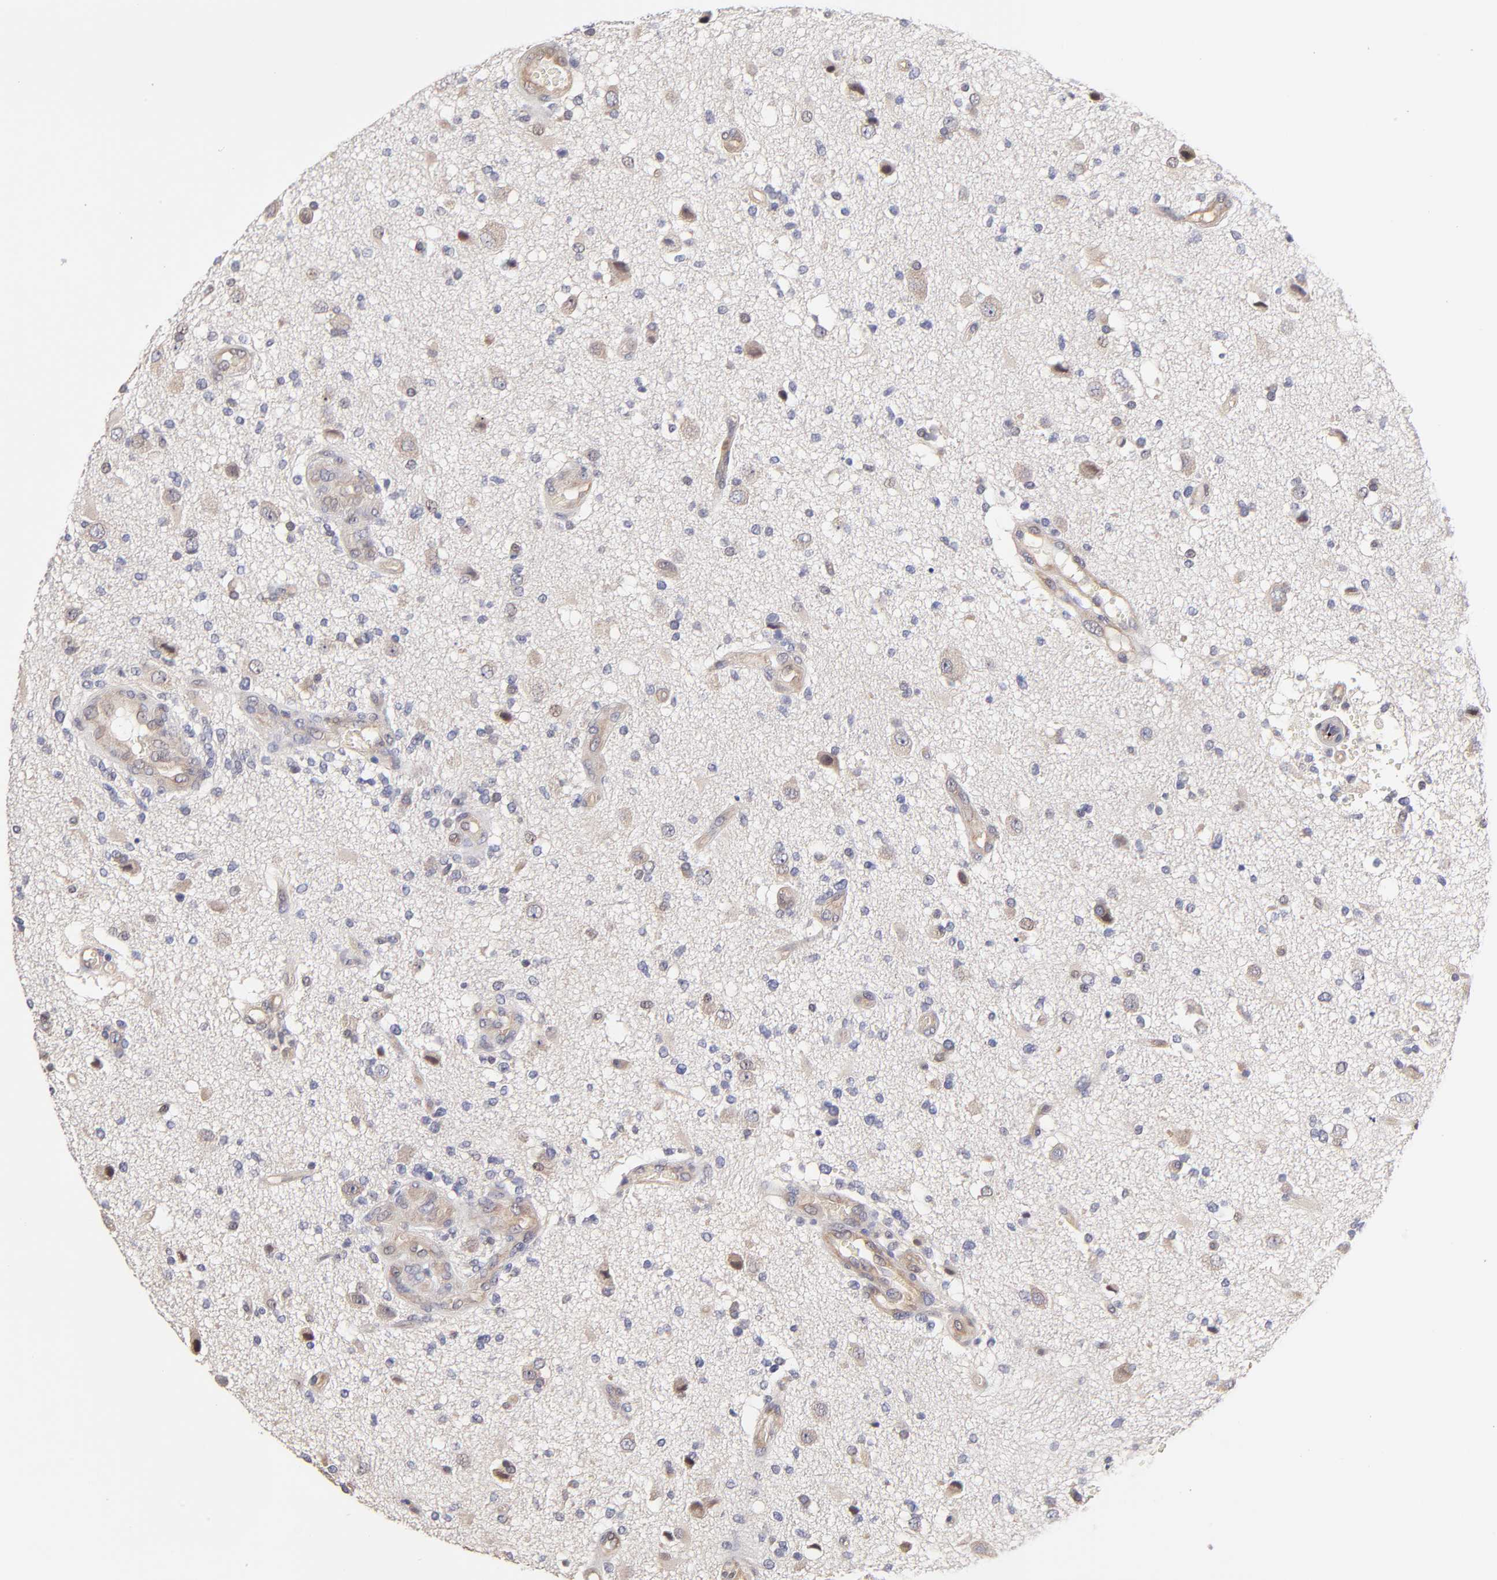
{"staining": {"intensity": "weak", "quantity": "<25%", "location": "cytoplasmic/membranous"}, "tissue": "glioma", "cell_type": "Tumor cells", "image_type": "cancer", "snomed": [{"axis": "morphology", "description": "Normal tissue, NOS"}, {"axis": "morphology", "description": "Glioma, malignant, High grade"}, {"axis": "topography", "description": "Cerebral cortex"}], "caption": "DAB (3,3'-diaminobenzidine) immunohistochemical staining of glioma exhibits no significant staining in tumor cells.", "gene": "ZNF10", "patient": {"sex": "male", "age": 75}}